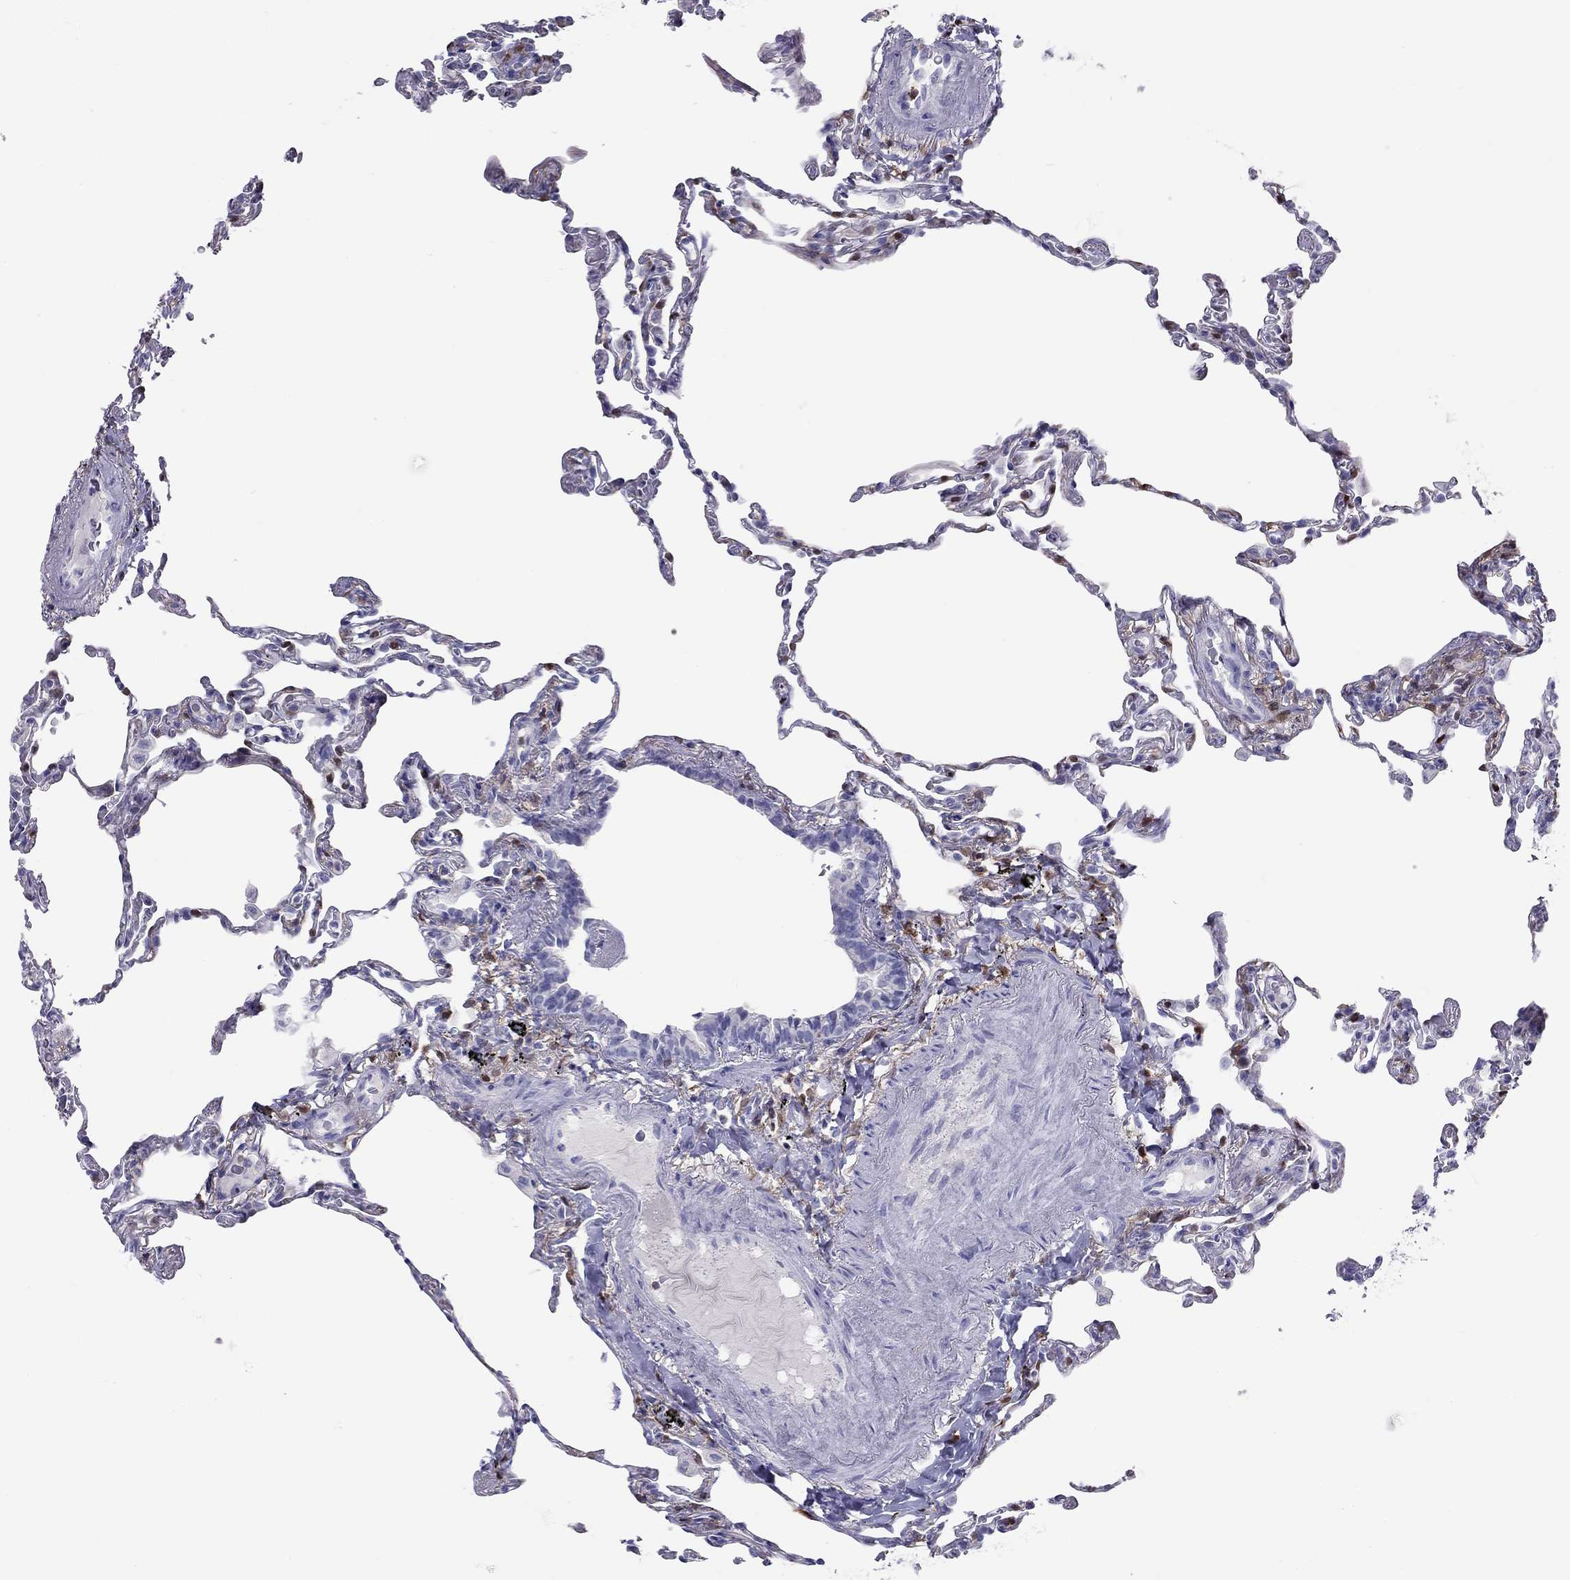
{"staining": {"intensity": "negative", "quantity": "none", "location": "none"}, "tissue": "lung", "cell_type": "Alveolar cells", "image_type": "normal", "snomed": [{"axis": "morphology", "description": "Normal tissue, NOS"}, {"axis": "topography", "description": "Lung"}], "caption": "The histopathology image reveals no significant staining in alveolar cells of lung.", "gene": "SH2D2A", "patient": {"sex": "female", "age": 57}}